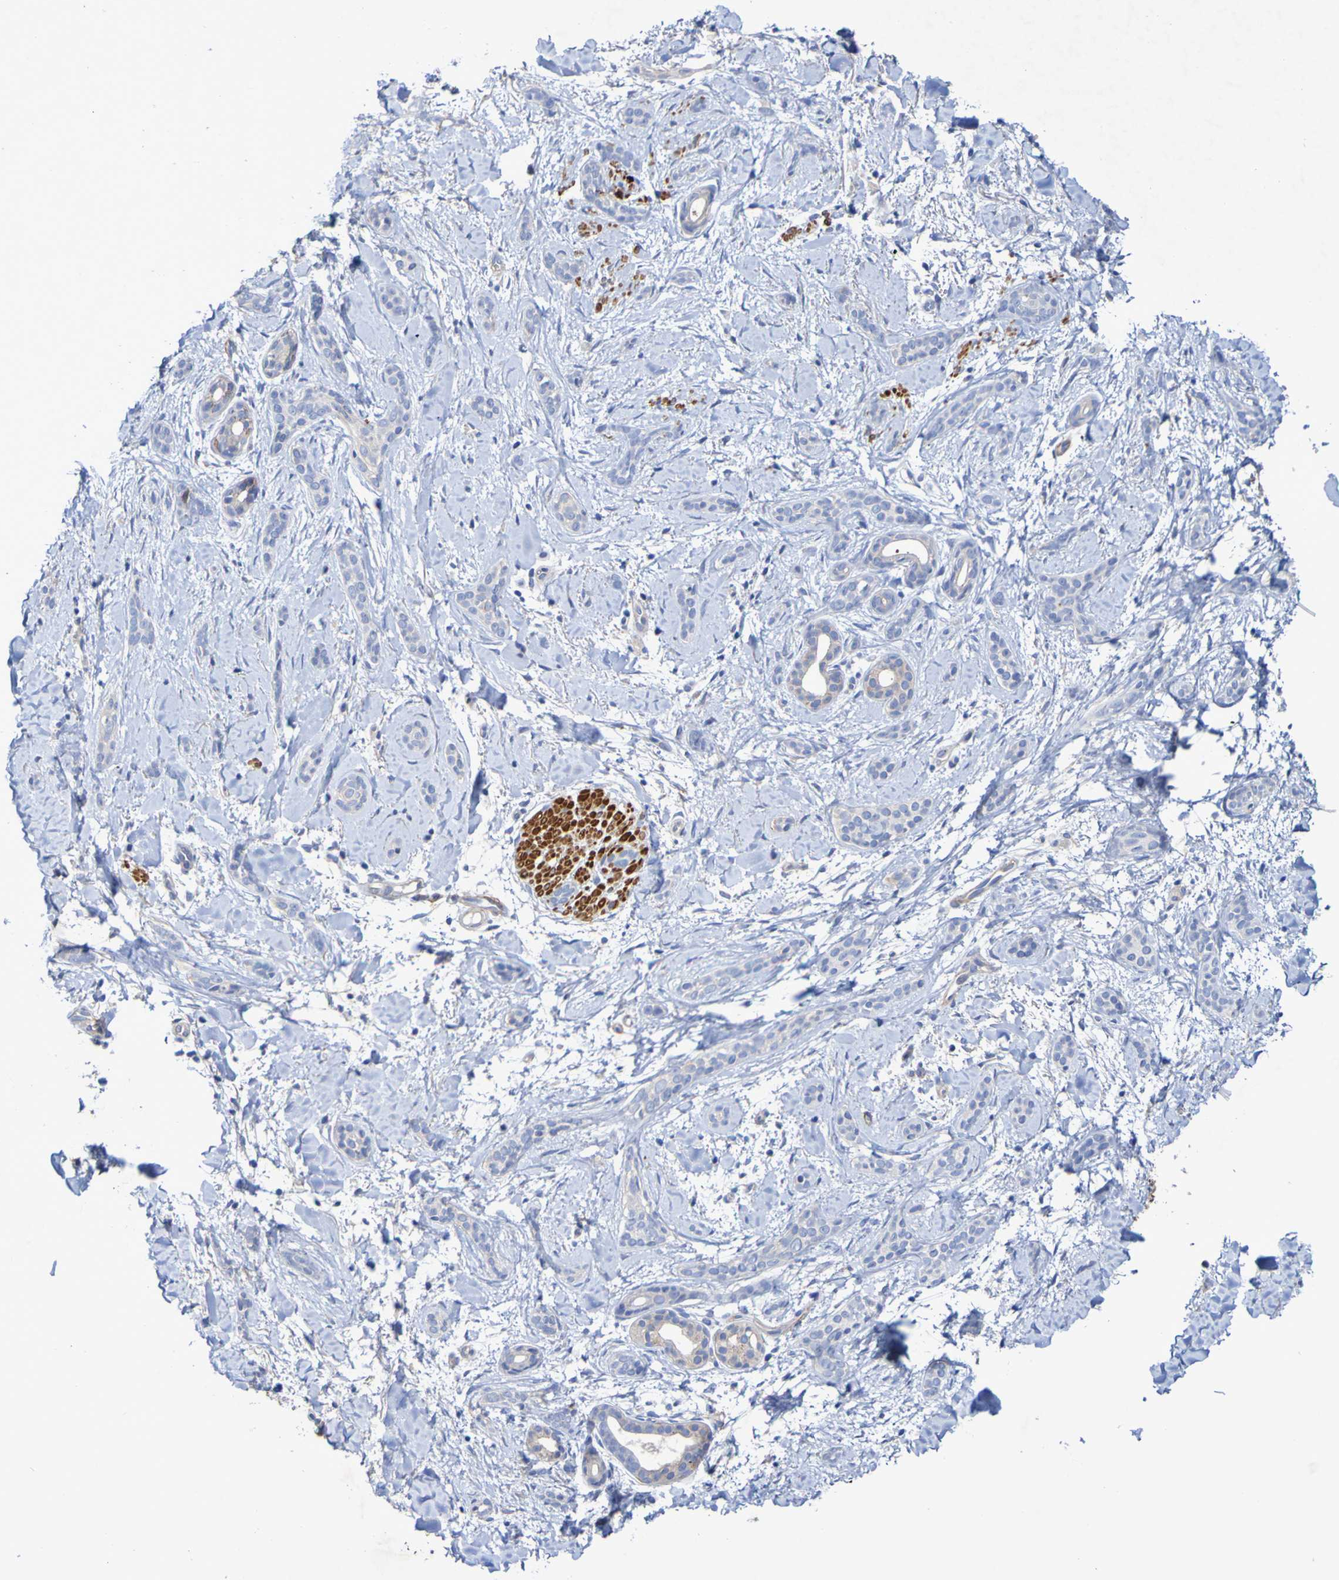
{"staining": {"intensity": "weak", "quantity": "<25%", "location": "cytoplasmic/membranous"}, "tissue": "skin cancer", "cell_type": "Tumor cells", "image_type": "cancer", "snomed": [{"axis": "morphology", "description": "Basal cell carcinoma"}, {"axis": "morphology", "description": "Adnexal tumor, benign"}, {"axis": "topography", "description": "Skin"}], "caption": "The micrograph reveals no staining of tumor cells in basal cell carcinoma (skin). (DAB immunohistochemistry, high magnification).", "gene": "SRPRB", "patient": {"sex": "female", "age": 42}}